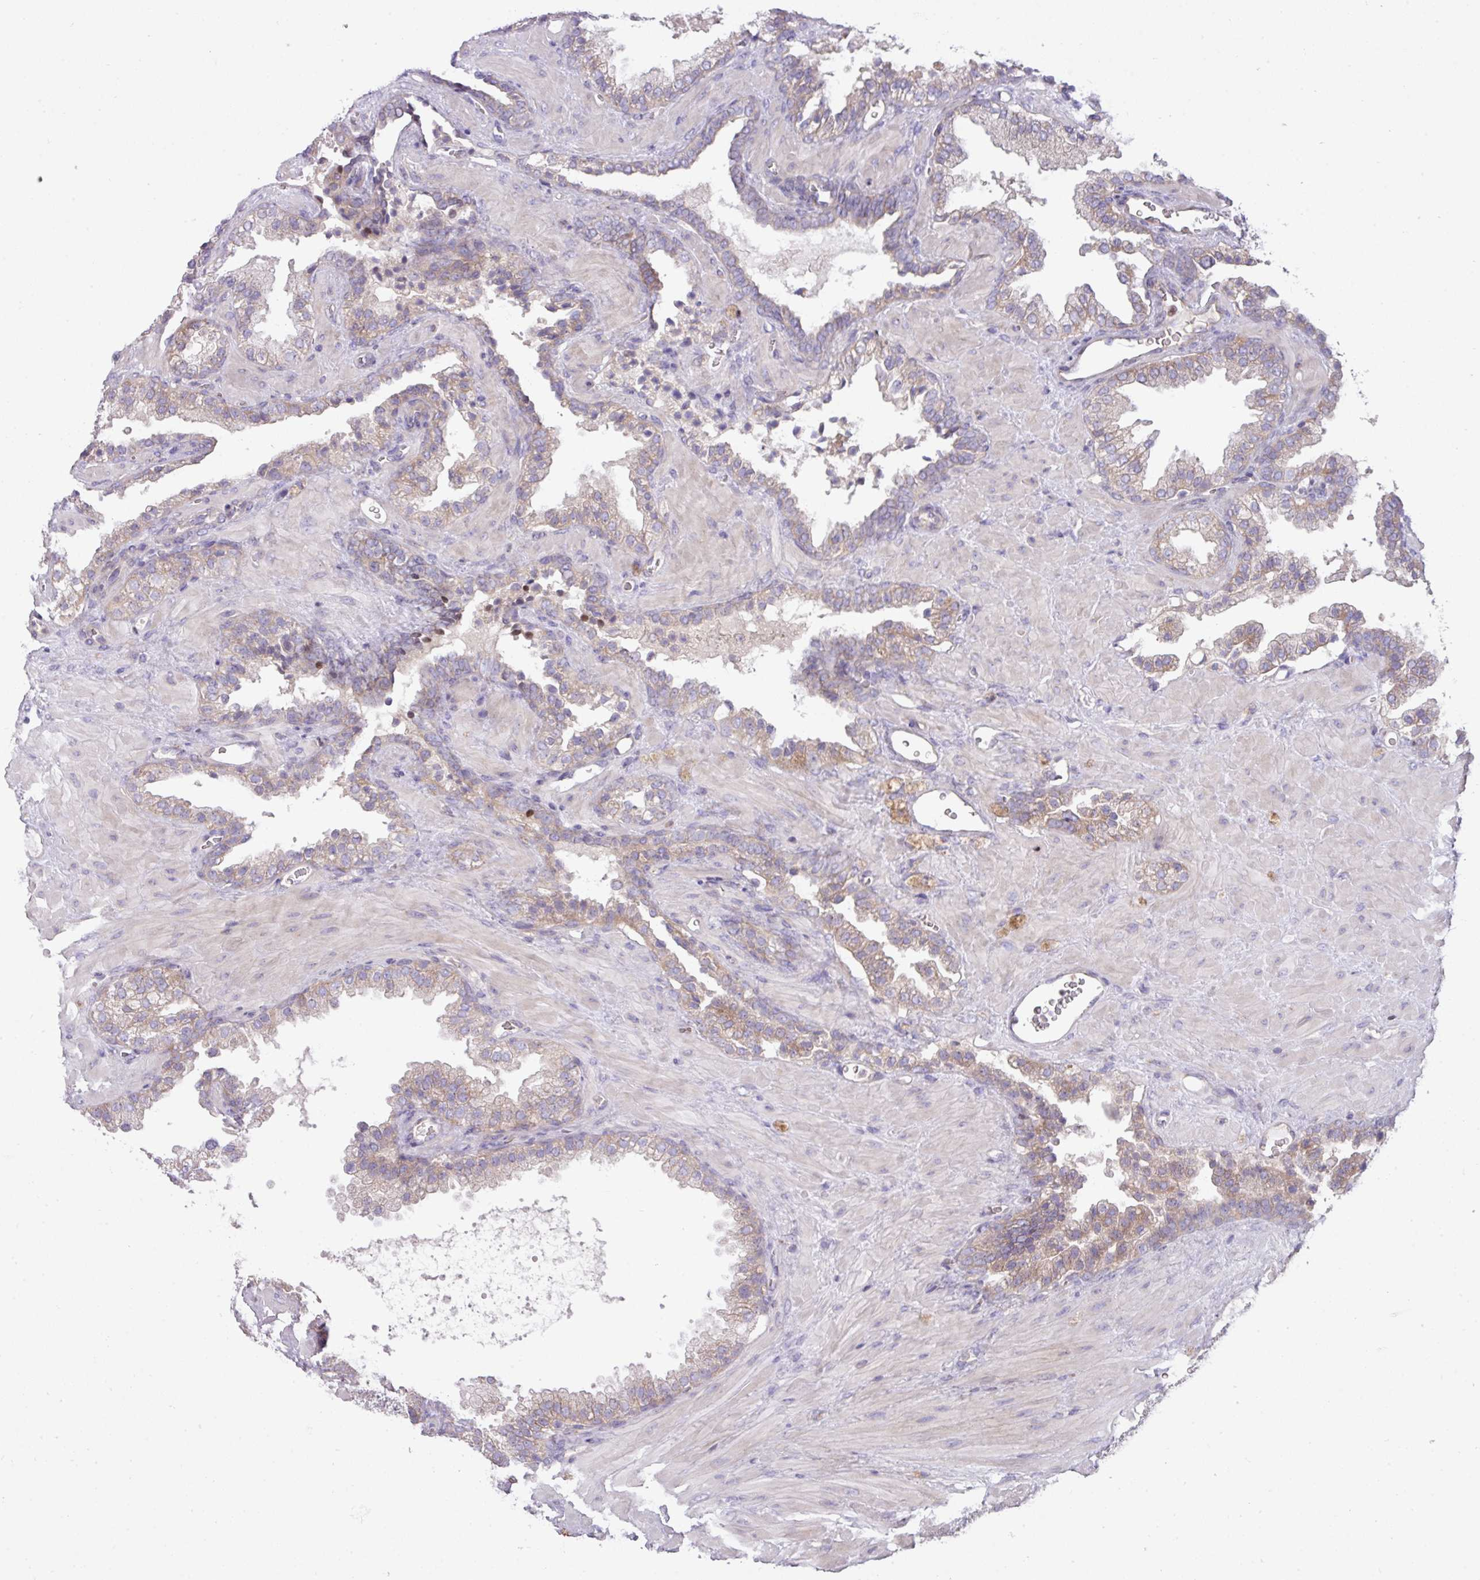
{"staining": {"intensity": "weak", "quantity": ">75%", "location": "cytoplasmic/membranous"}, "tissue": "prostate cancer", "cell_type": "Tumor cells", "image_type": "cancer", "snomed": [{"axis": "morphology", "description": "Adenocarcinoma, Low grade"}, {"axis": "topography", "description": "Prostate"}], "caption": "Protein analysis of prostate adenocarcinoma (low-grade) tissue demonstrates weak cytoplasmic/membranous positivity in approximately >75% of tumor cells.", "gene": "ZNF394", "patient": {"sex": "male", "age": 62}}